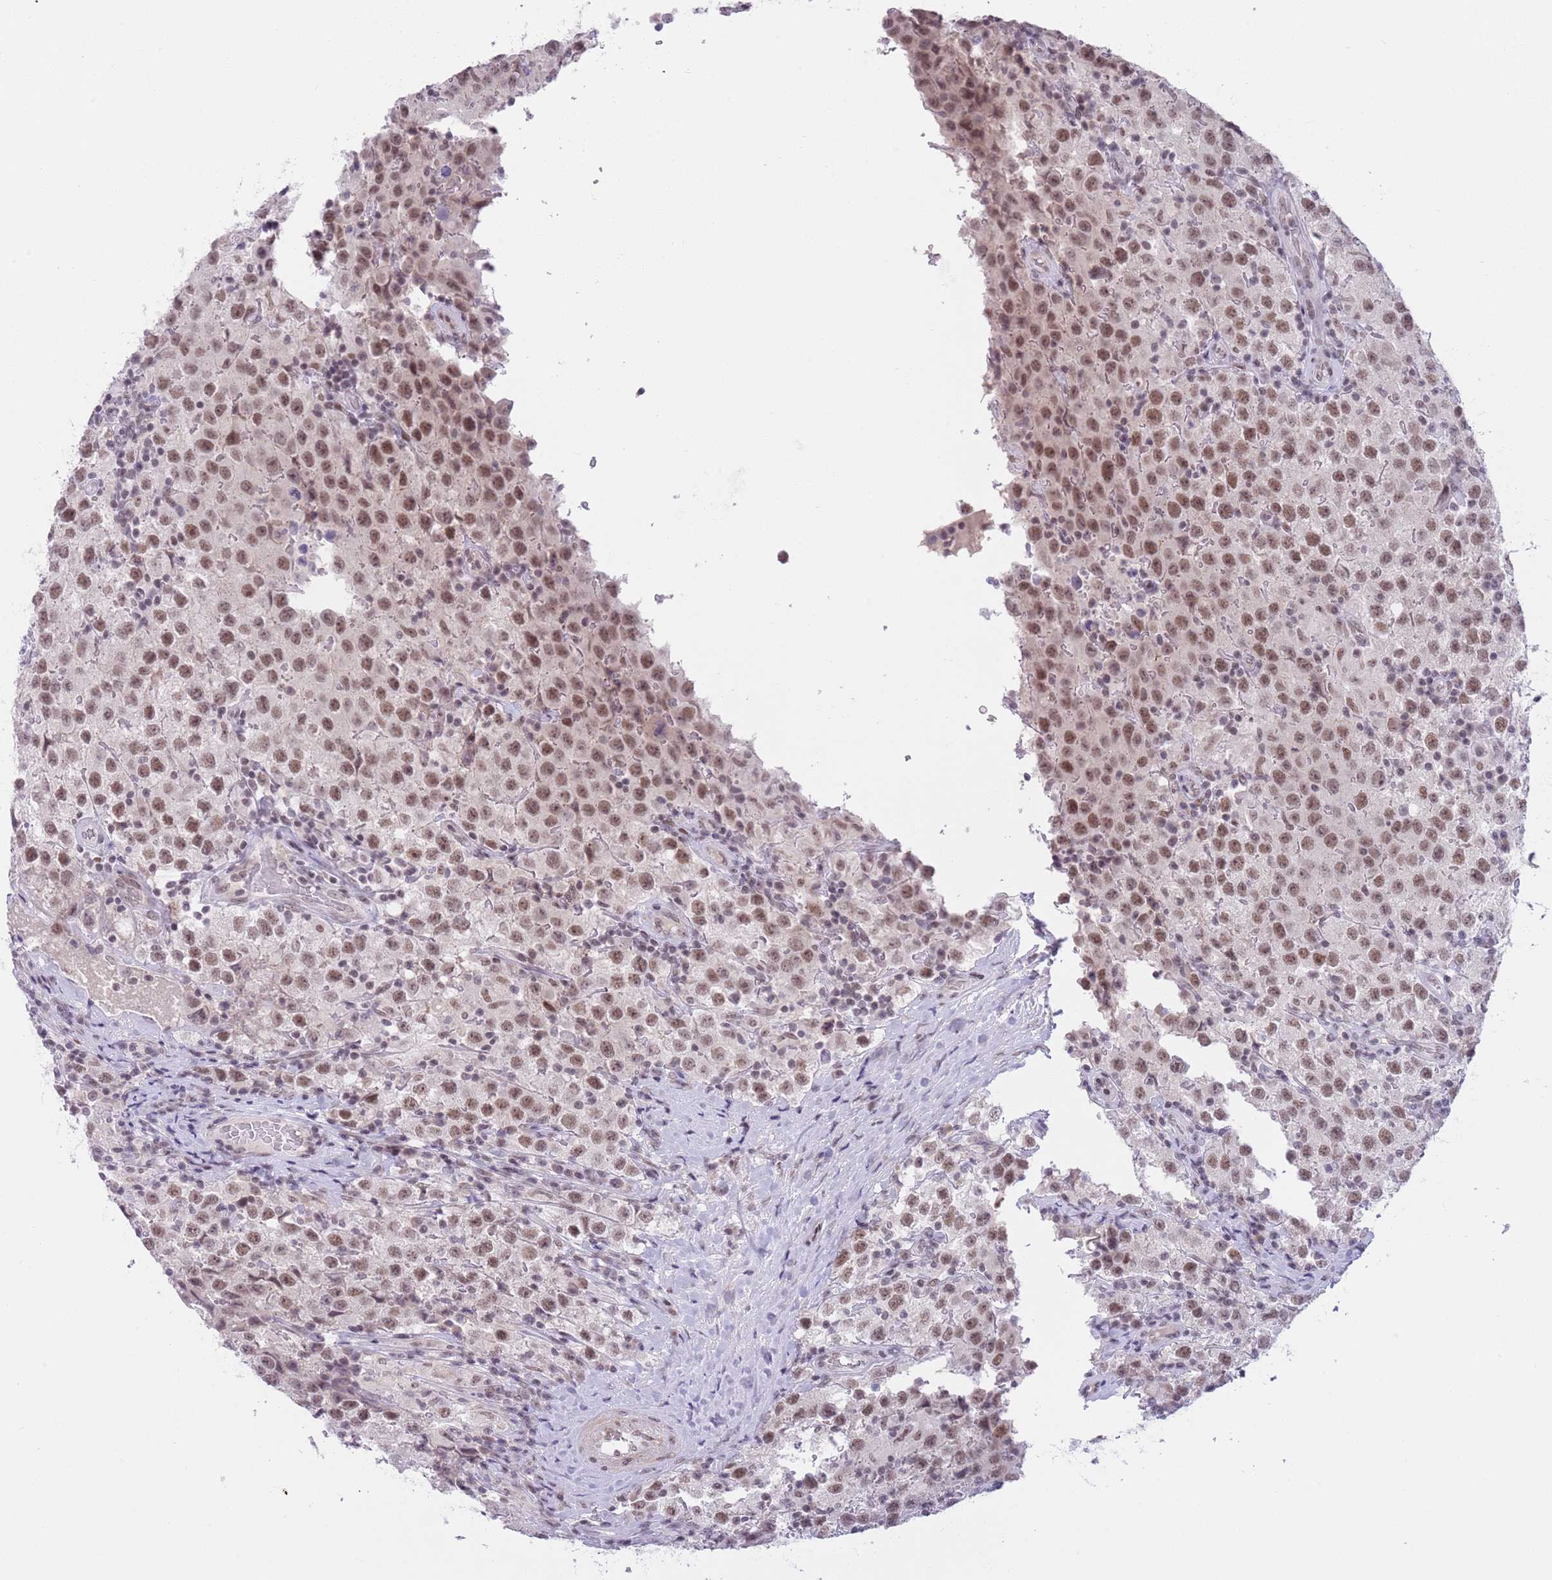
{"staining": {"intensity": "moderate", "quantity": ">75%", "location": "nuclear"}, "tissue": "testis cancer", "cell_type": "Tumor cells", "image_type": "cancer", "snomed": [{"axis": "morphology", "description": "Seminoma, NOS"}, {"axis": "morphology", "description": "Carcinoma, Embryonal, NOS"}, {"axis": "topography", "description": "Testis"}], "caption": "DAB (3,3'-diaminobenzidine) immunohistochemical staining of human testis seminoma shows moderate nuclear protein positivity in about >75% of tumor cells.", "gene": "RFX1", "patient": {"sex": "male", "age": 41}}